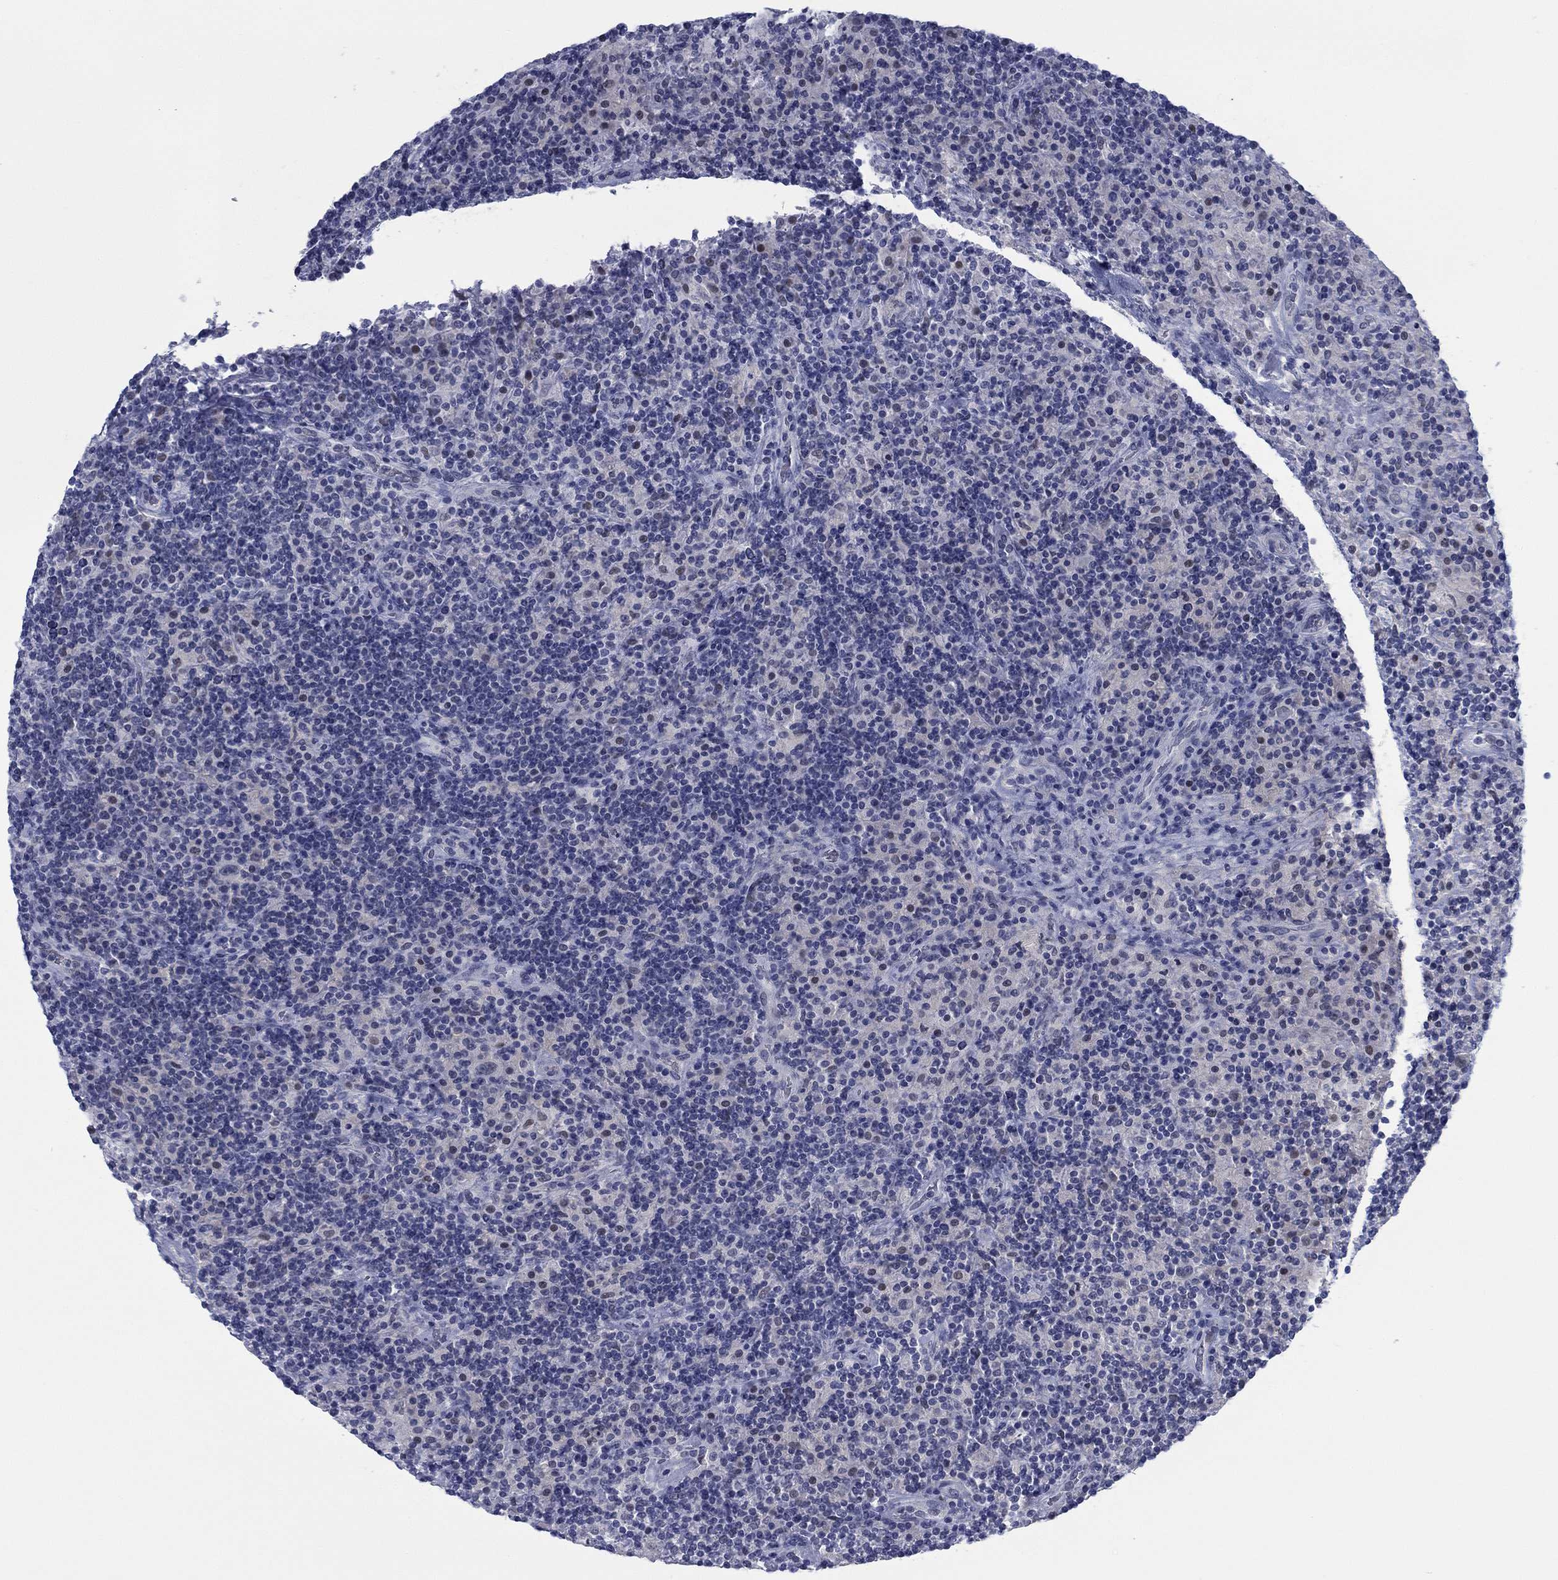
{"staining": {"intensity": "negative", "quantity": "none", "location": "none"}, "tissue": "lymphoma", "cell_type": "Tumor cells", "image_type": "cancer", "snomed": [{"axis": "morphology", "description": "Hodgkin's disease, NOS"}, {"axis": "topography", "description": "Lymph node"}], "caption": "DAB (3,3'-diaminobenzidine) immunohistochemical staining of human lymphoma demonstrates no significant expression in tumor cells. (DAB immunohistochemistry visualized using brightfield microscopy, high magnification).", "gene": "DNAL1", "patient": {"sex": "male", "age": 70}}